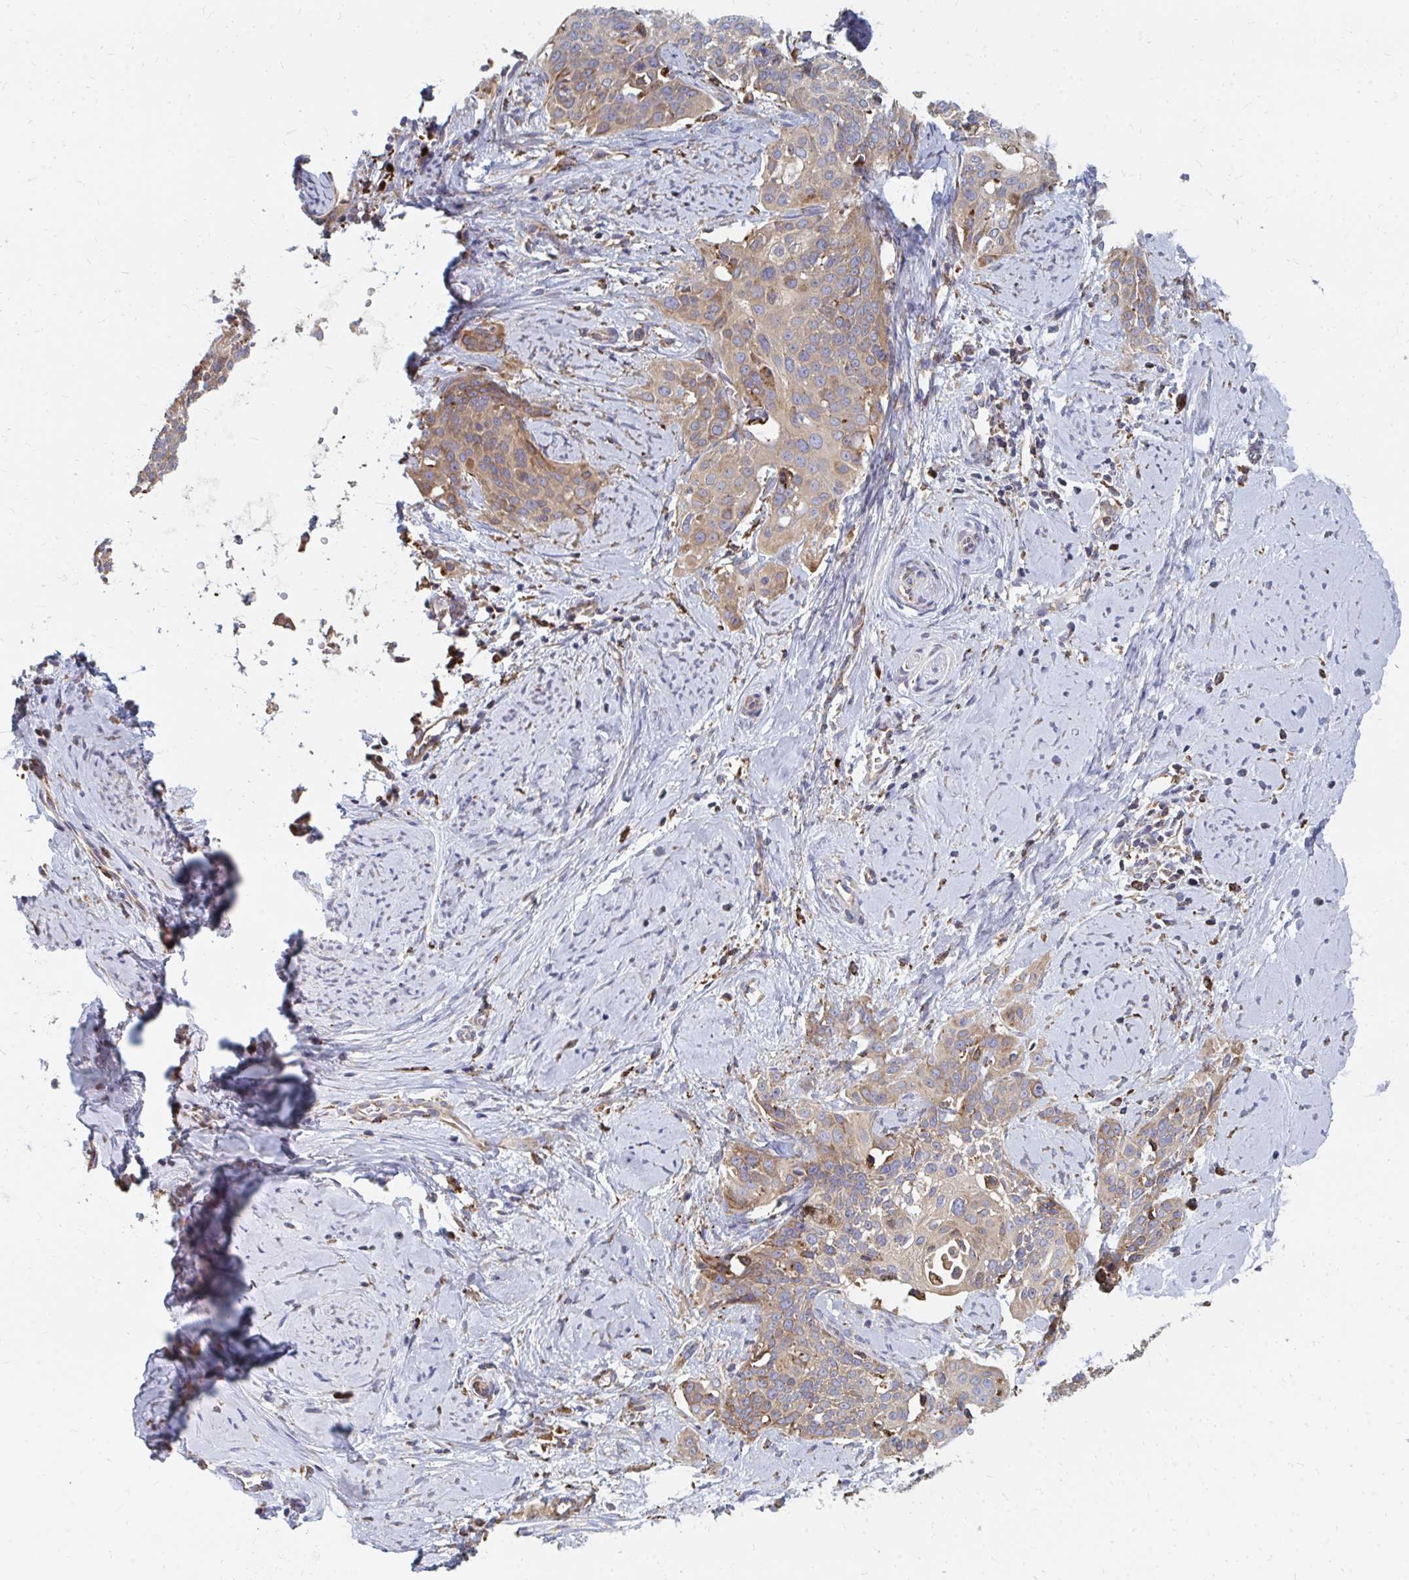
{"staining": {"intensity": "weak", "quantity": ">75%", "location": "cytoplasmic/membranous"}, "tissue": "cervical cancer", "cell_type": "Tumor cells", "image_type": "cancer", "snomed": [{"axis": "morphology", "description": "Squamous cell carcinoma, NOS"}, {"axis": "topography", "description": "Cervix"}], "caption": "Immunohistochemical staining of cervical cancer (squamous cell carcinoma) demonstrates low levels of weak cytoplasmic/membranous positivity in approximately >75% of tumor cells.", "gene": "PPP1R13L", "patient": {"sex": "female", "age": 44}}